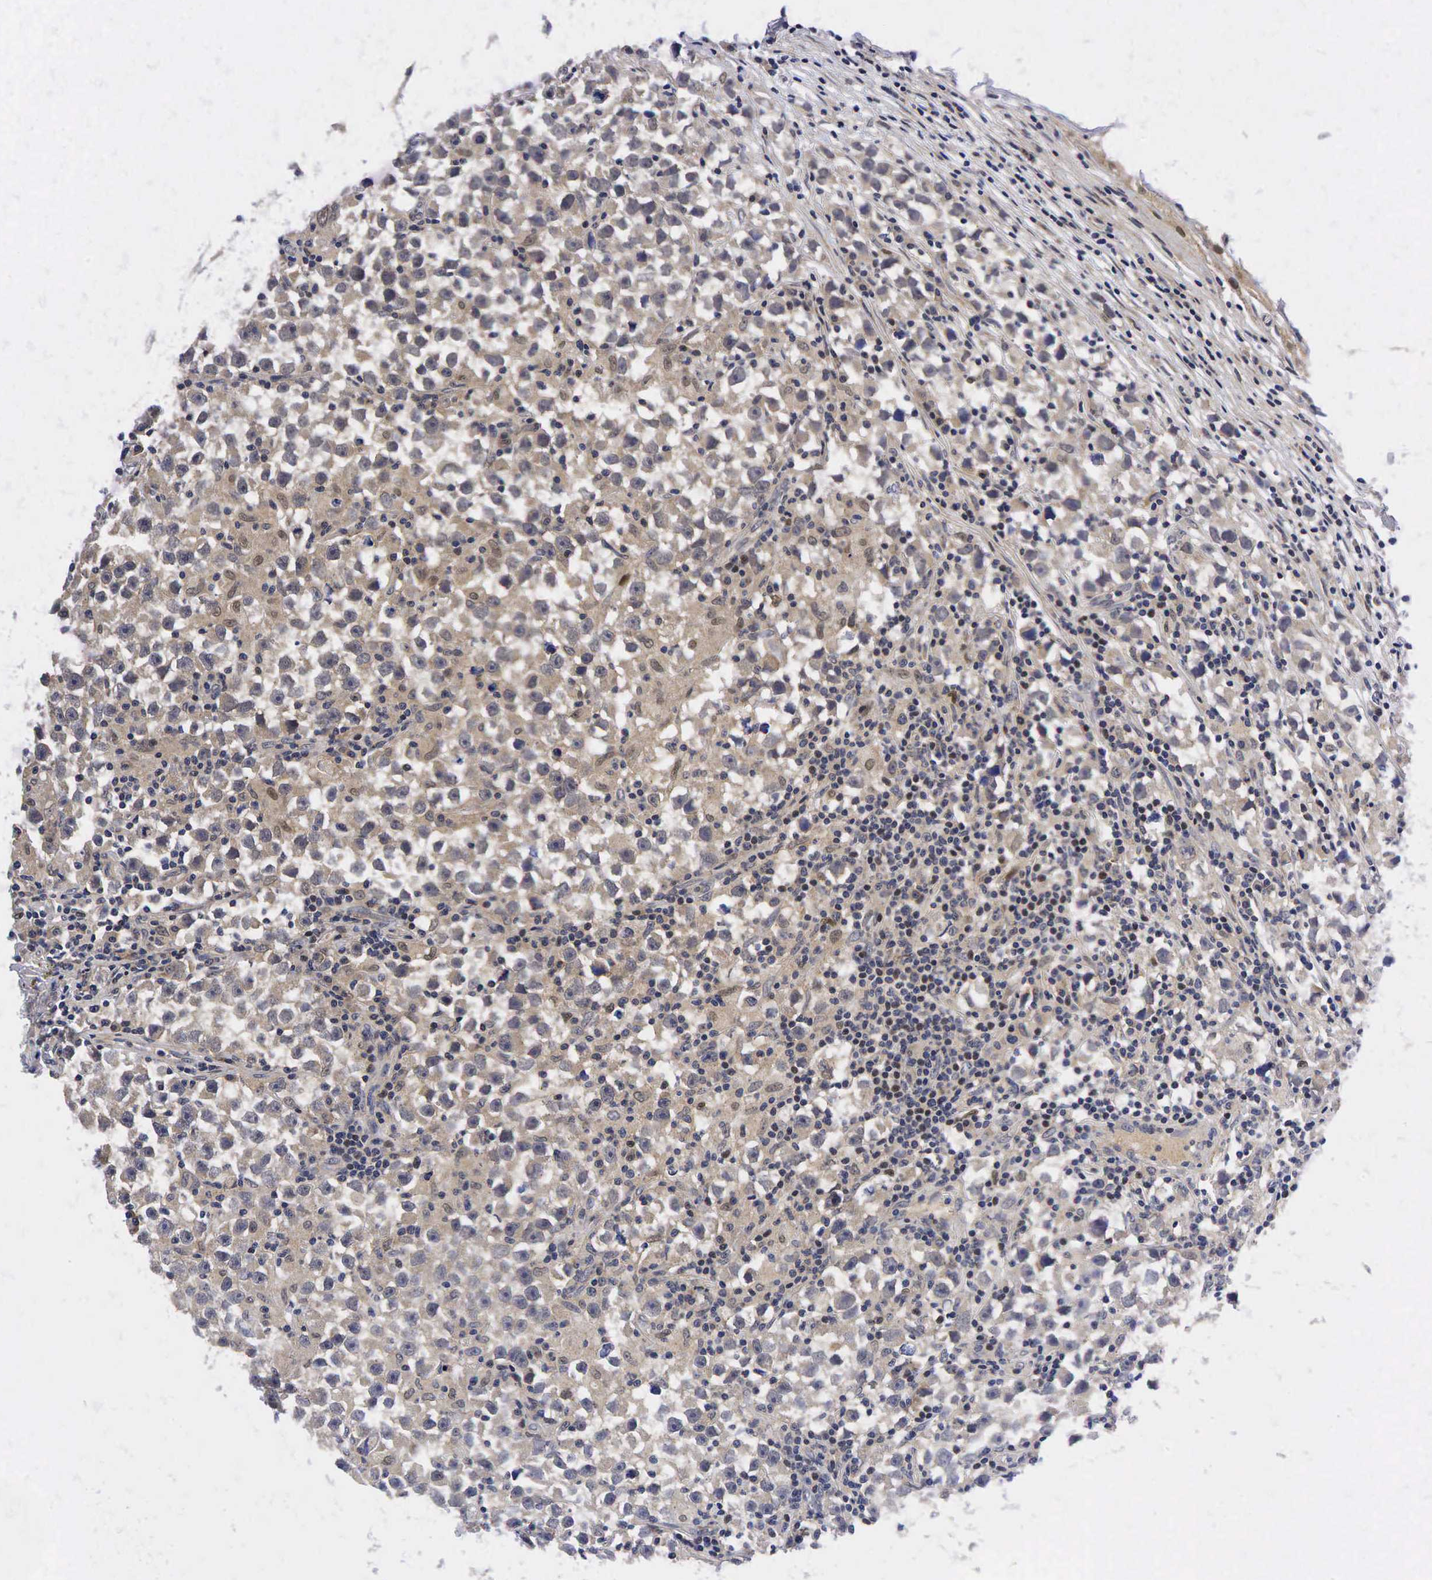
{"staining": {"intensity": "weak", "quantity": "<25%", "location": "cytoplasmic/membranous"}, "tissue": "testis cancer", "cell_type": "Tumor cells", "image_type": "cancer", "snomed": [{"axis": "morphology", "description": "Seminoma, NOS"}, {"axis": "topography", "description": "Testis"}], "caption": "The image shows no significant positivity in tumor cells of testis seminoma.", "gene": "CCND1", "patient": {"sex": "male", "age": 33}}